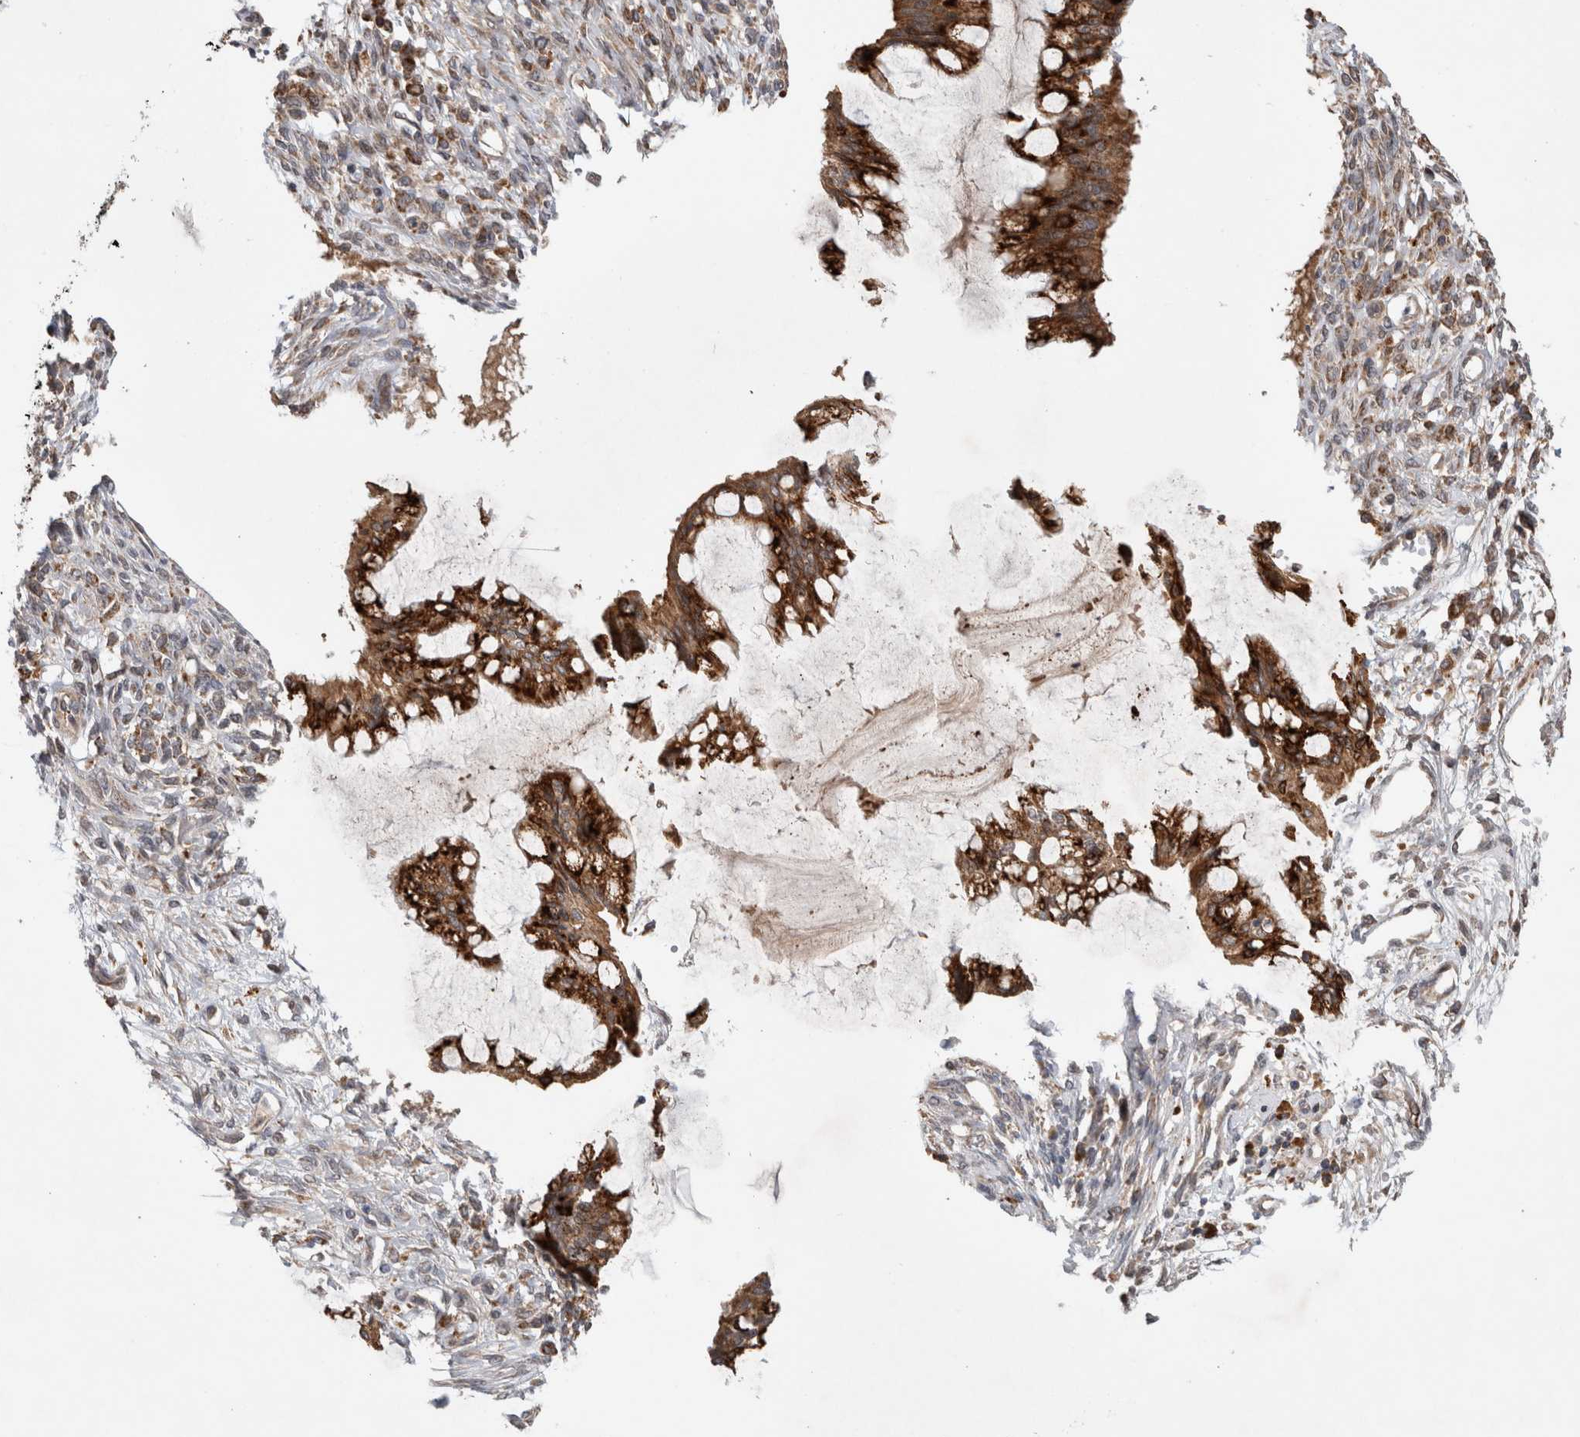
{"staining": {"intensity": "strong", "quantity": ">75%", "location": "cytoplasmic/membranous"}, "tissue": "ovarian cancer", "cell_type": "Tumor cells", "image_type": "cancer", "snomed": [{"axis": "morphology", "description": "Cystadenocarcinoma, mucinous, NOS"}, {"axis": "topography", "description": "Ovary"}], "caption": "The micrograph exhibits immunohistochemical staining of ovarian cancer (mucinous cystadenocarcinoma). There is strong cytoplasmic/membranous expression is appreciated in approximately >75% of tumor cells. (Stains: DAB (3,3'-diaminobenzidine) in brown, nuclei in blue, Microscopy: brightfield microscopy at high magnification).", "gene": "ADGRL3", "patient": {"sex": "female", "age": 73}}